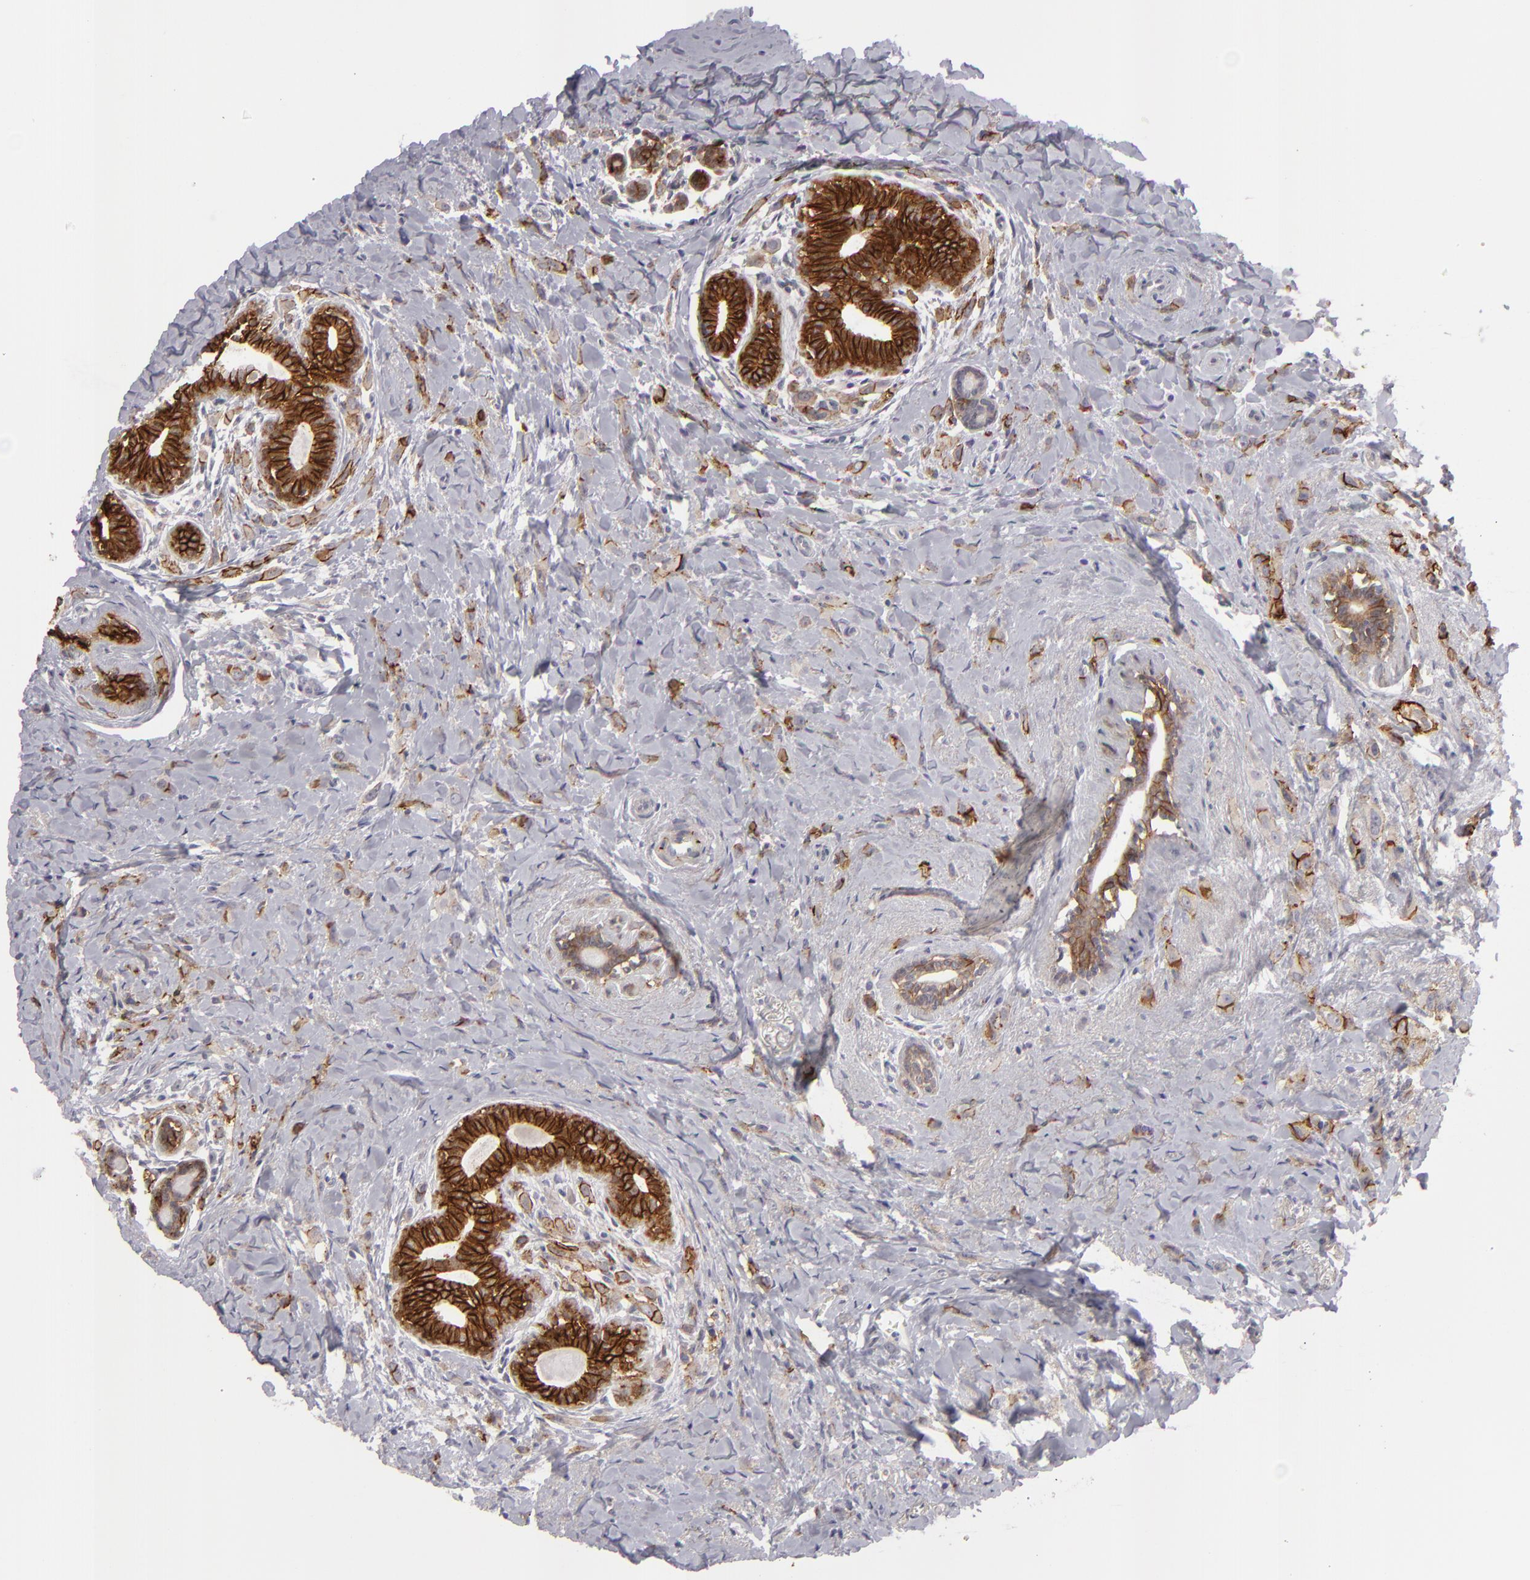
{"staining": {"intensity": "weak", "quantity": ">75%", "location": "cytoplasmic/membranous"}, "tissue": "breast cancer", "cell_type": "Tumor cells", "image_type": "cancer", "snomed": [{"axis": "morphology", "description": "Lobular carcinoma"}, {"axis": "topography", "description": "Breast"}], "caption": "A brown stain highlights weak cytoplasmic/membranous positivity of a protein in human lobular carcinoma (breast) tumor cells.", "gene": "ALCAM", "patient": {"sex": "female", "age": 57}}